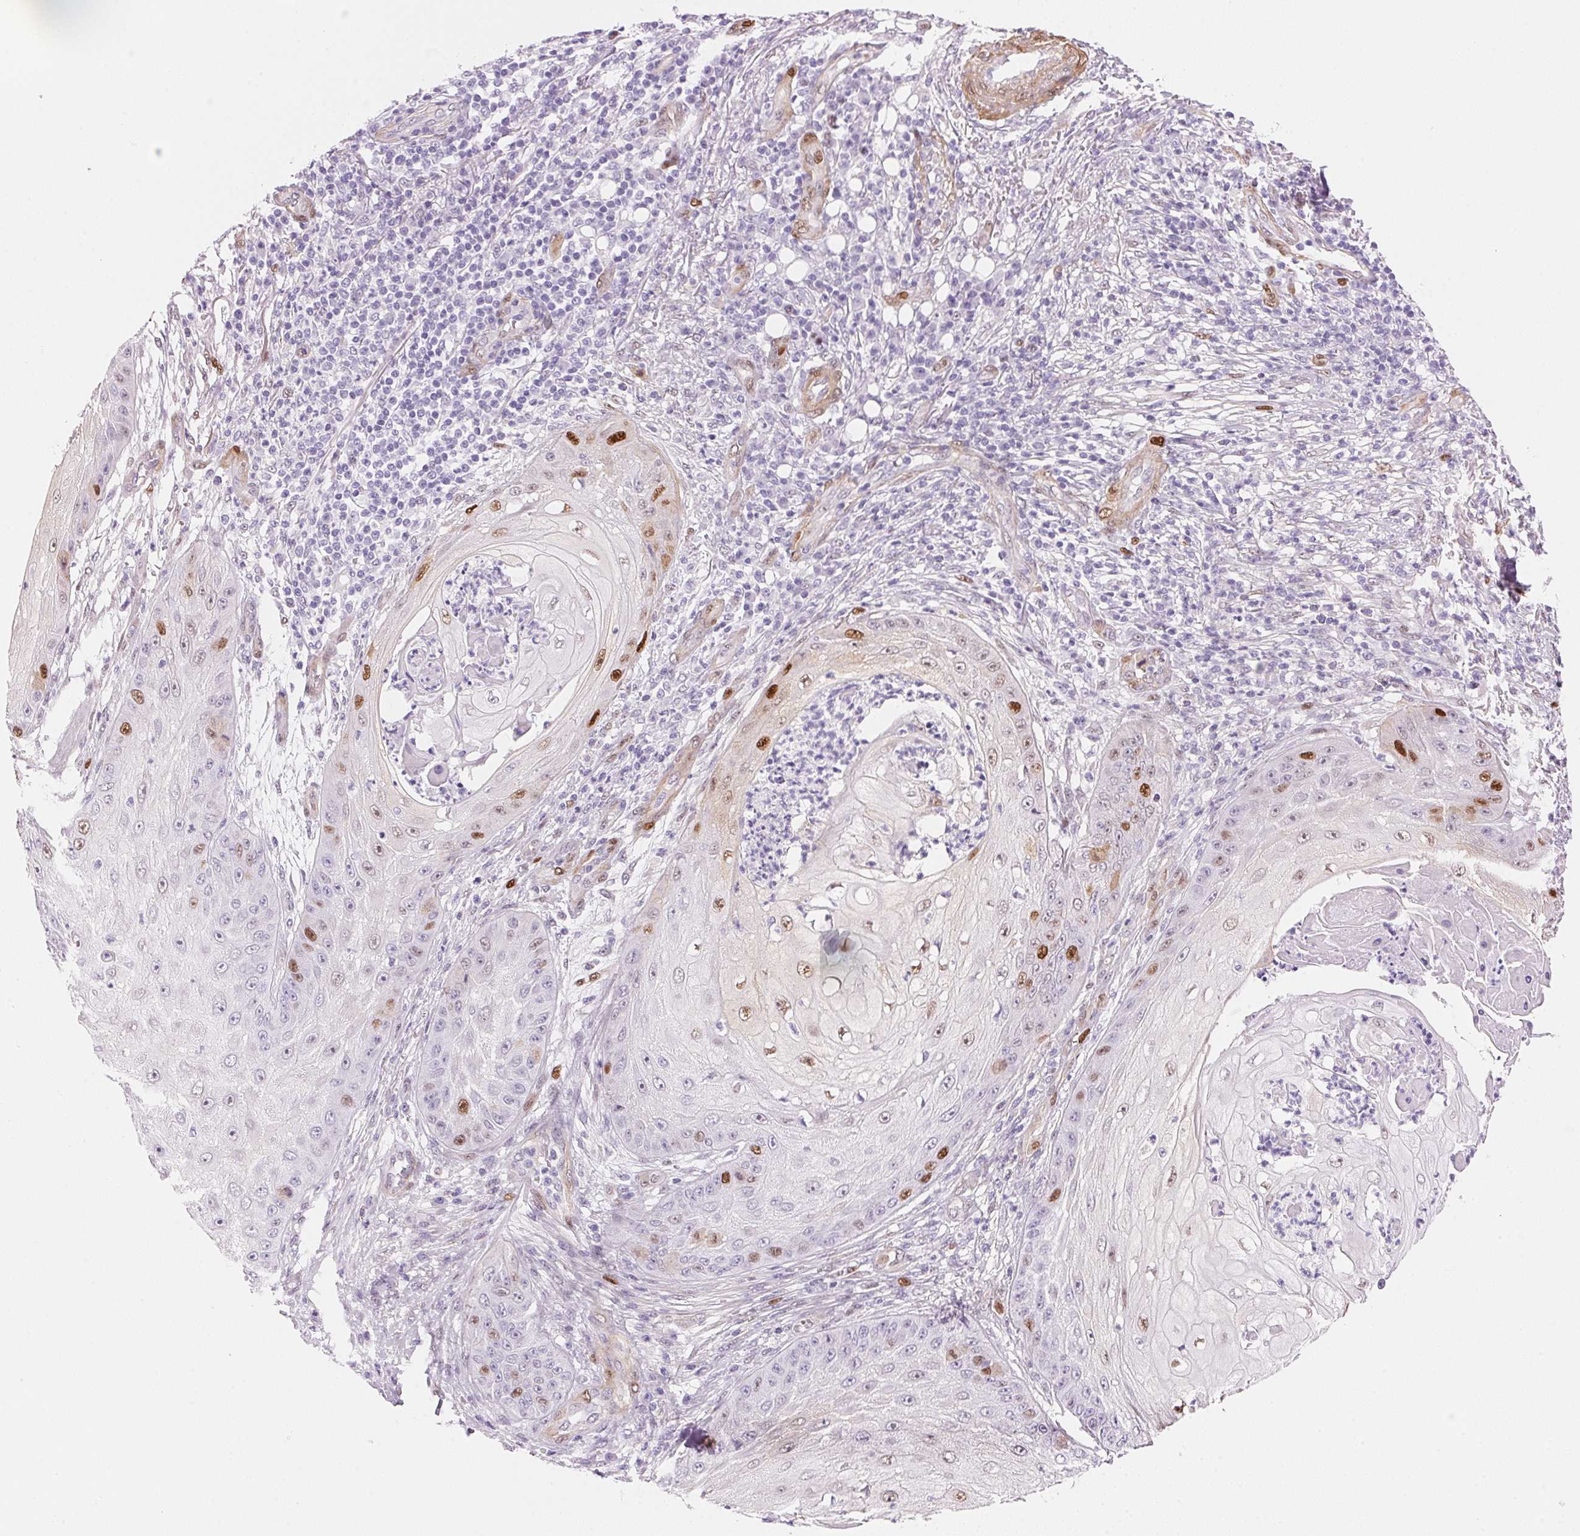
{"staining": {"intensity": "strong", "quantity": "<25%", "location": "nuclear"}, "tissue": "skin cancer", "cell_type": "Tumor cells", "image_type": "cancer", "snomed": [{"axis": "morphology", "description": "Squamous cell carcinoma, NOS"}, {"axis": "topography", "description": "Skin"}], "caption": "IHC of human squamous cell carcinoma (skin) shows medium levels of strong nuclear staining in approximately <25% of tumor cells. (Stains: DAB in brown, nuclei in blue, Microscopy: brightfield microscopy at high magnification).", "gene": "SMTN", "patient": {"sex": "male", "age": 70}}